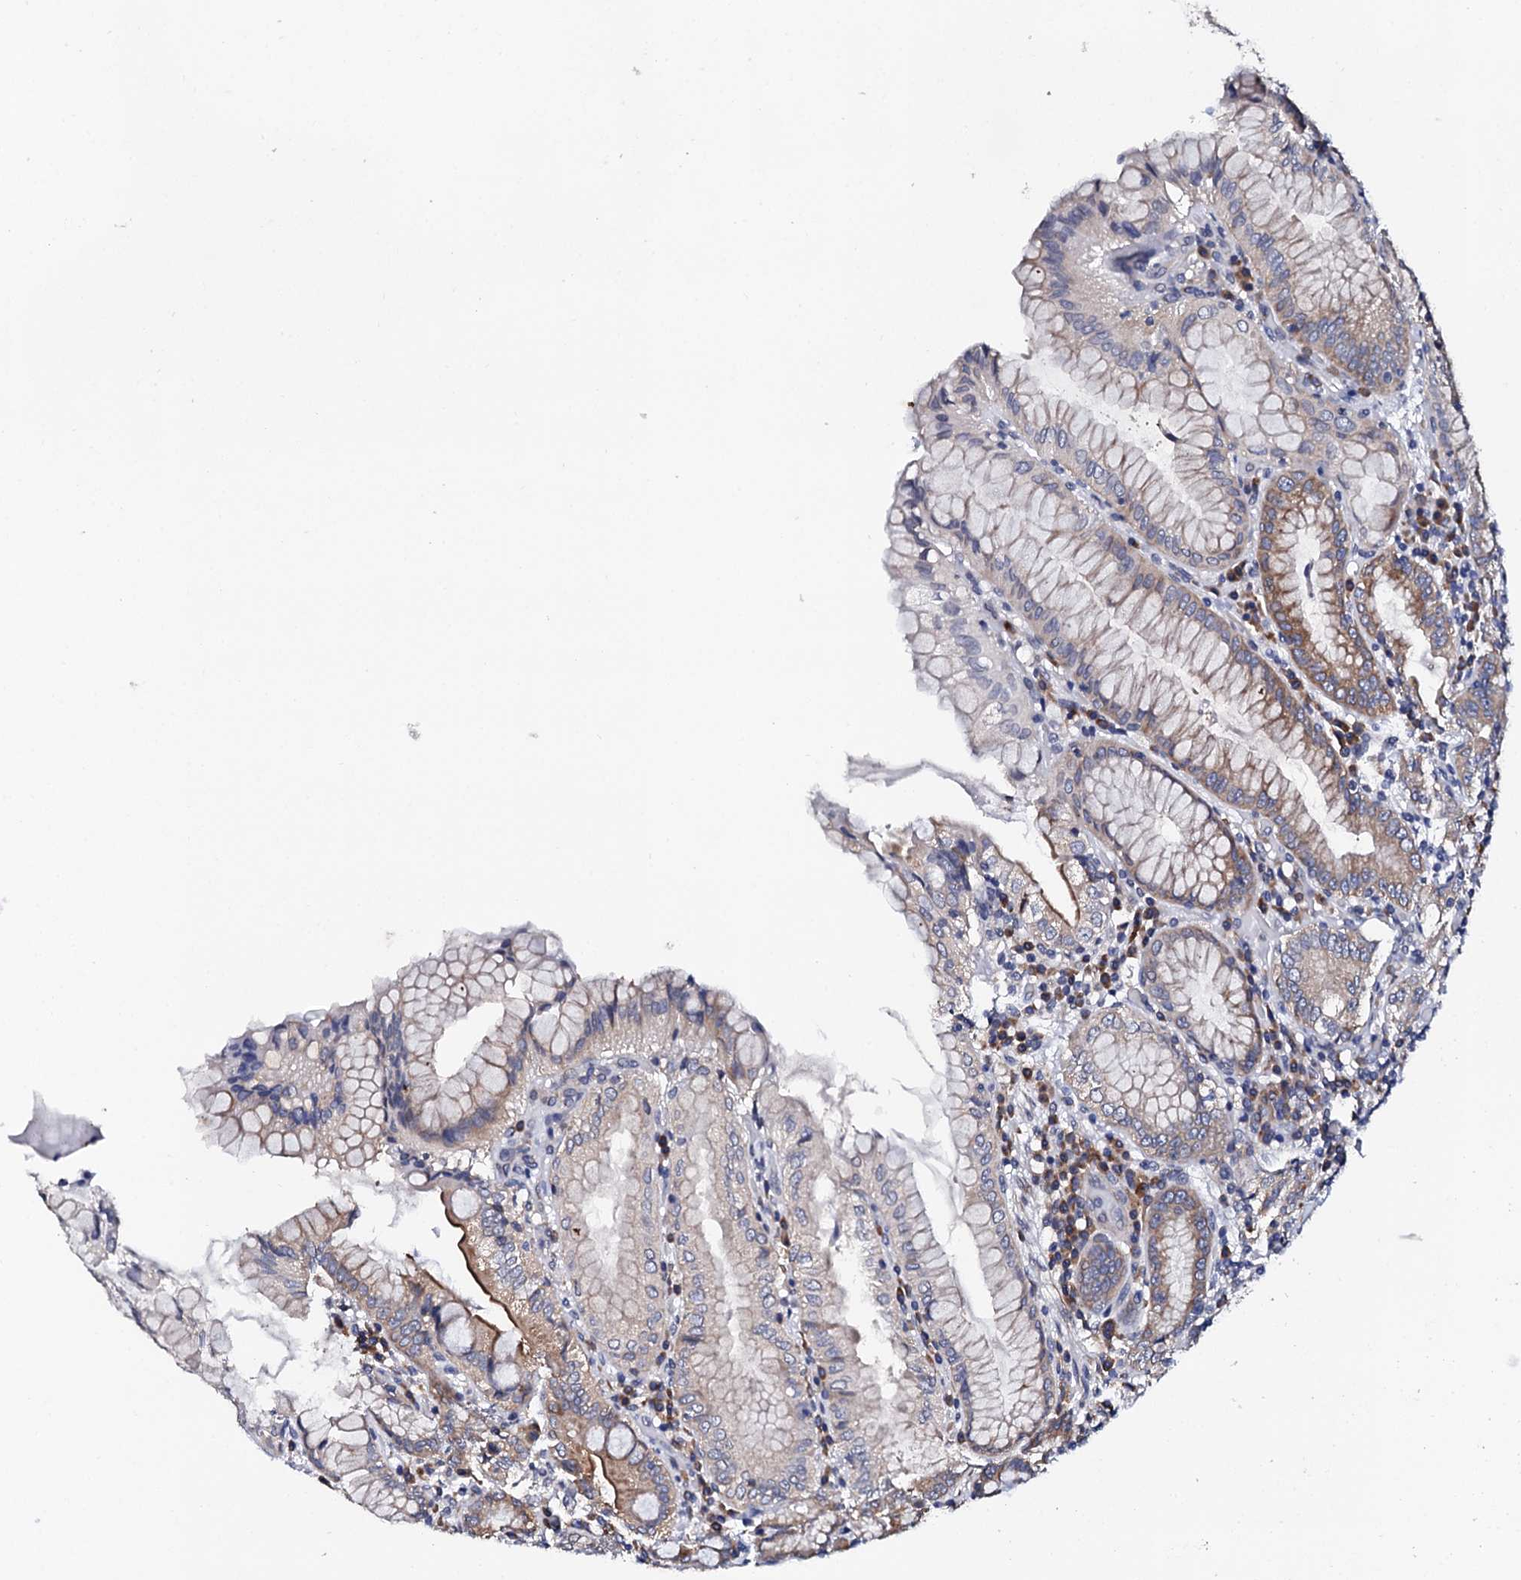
{"staining": {"intensity": "moderate", "quantity": "<25%", "location": "cytoplasmic/membranous"}, "tissue": "stomach", "cell_type": "Glandular cells", "image_type": "normal", "snomed": [{"axis": "morphology", "description": "Normal tissue, NOS"}, {"axis": "topography", "description": "Stomach, upper"}, {"axis": "topography", "description": "Stomach, lower"}], "caption": "Immunohistochemical staining of normal stomach reveals low levels of moderate cytoplasmic/membranous expression in approximately <25% of glandular cells.", "gene": "NUP58", "patient": {"sex": "female", "age": 76}}